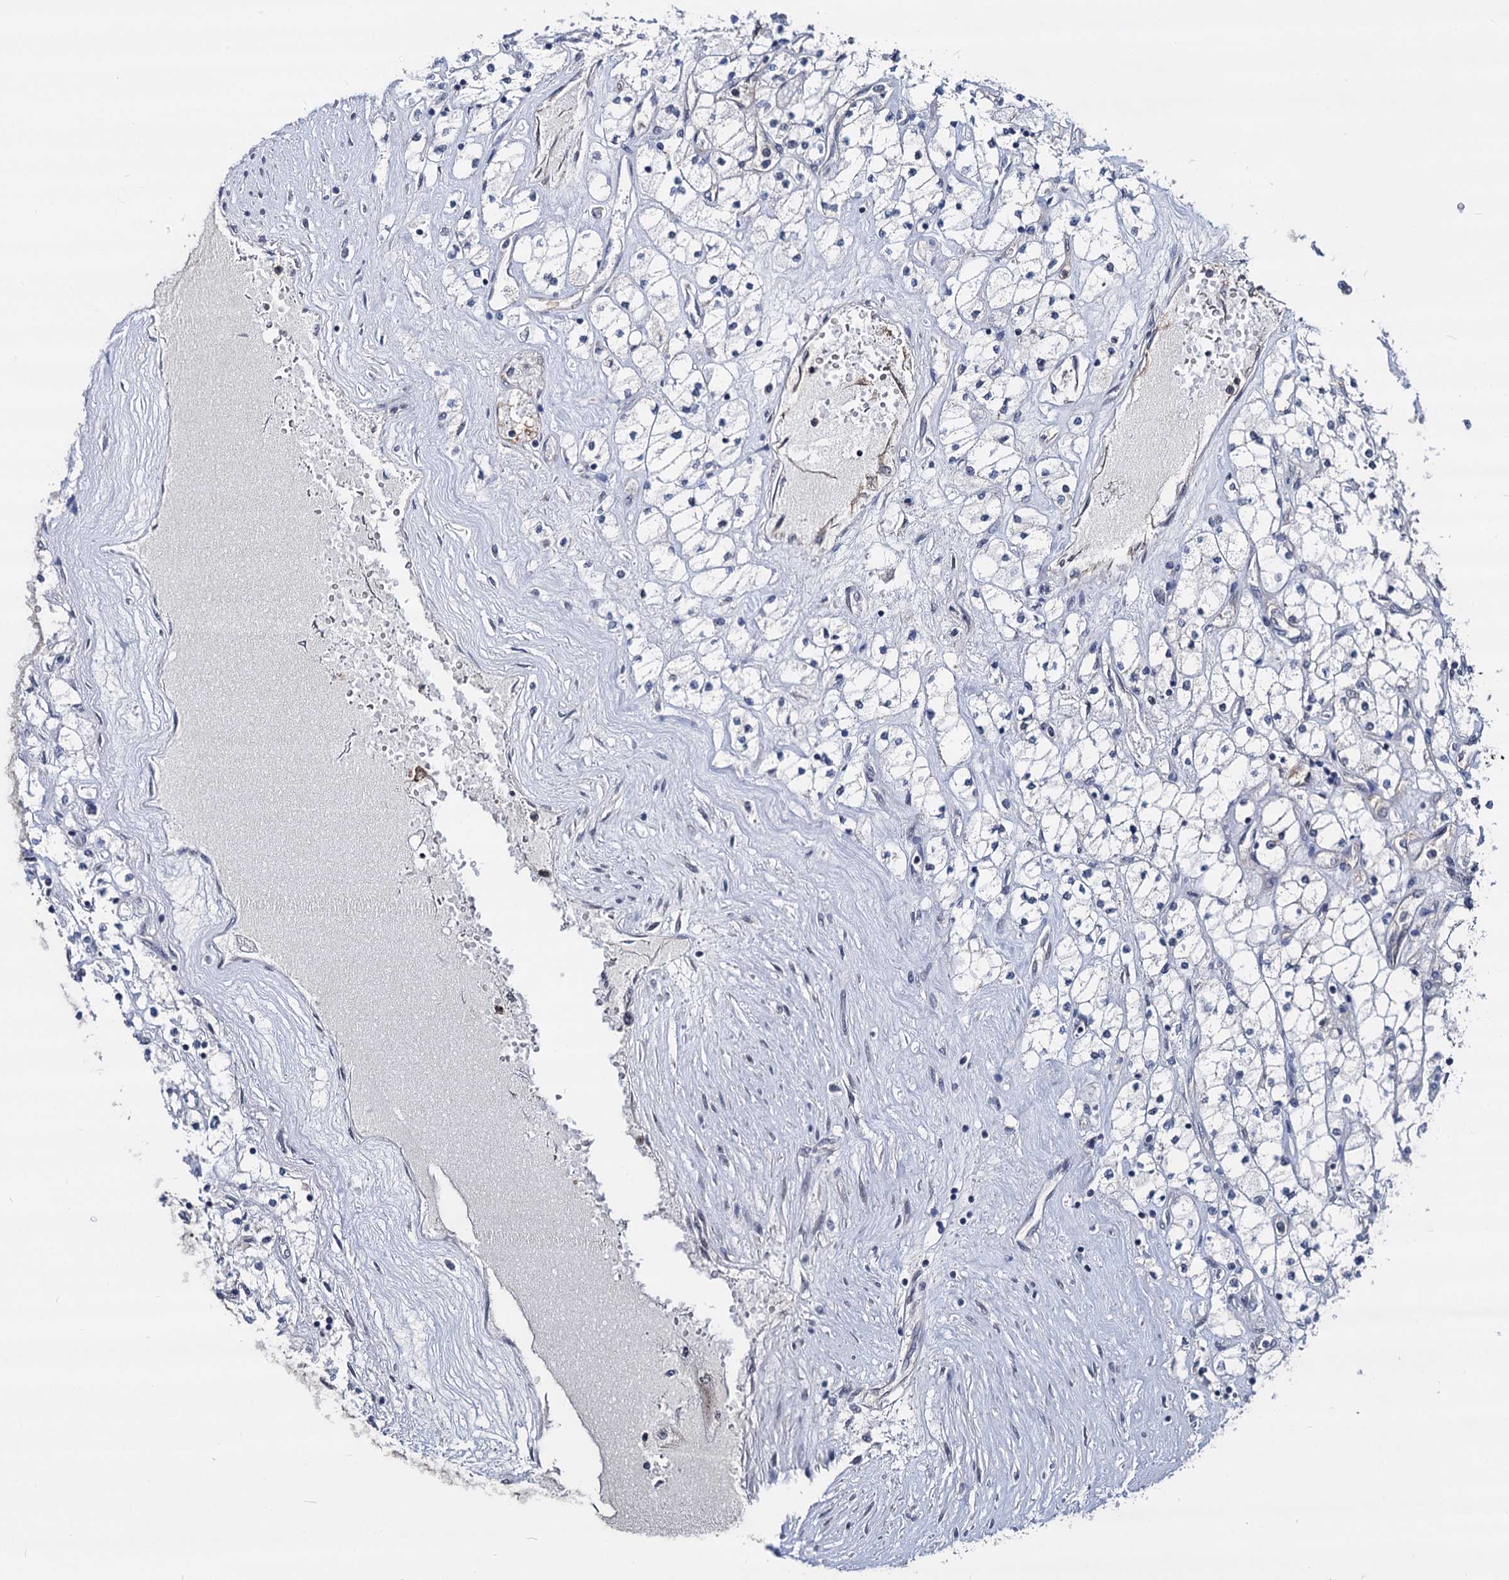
{"staining": {"intensity": "moderate", "quantity": "<25%", "location": "cytoplasmic/membranous"}, "tissue": "renal cancer", "cell_type": "Tumor cells", "image_type": "cancer", "snomed": [{"axis": "morphology", "description": "Adenocarcinoma, NOS"}, {"axis": "topography", "description": "Kidney"}], "caption": "A high-resolution histopathology image shows immunohistochemistry staining of renal adenocarcinoma, which displays moderate cytoplasmic/membranous positivity in about <25% of tumor cells. The protein is shown in brown color, while the nuclei are stained blue.", "gene": "GALNT11", "patient": {"sex": "male", "age": 80}}